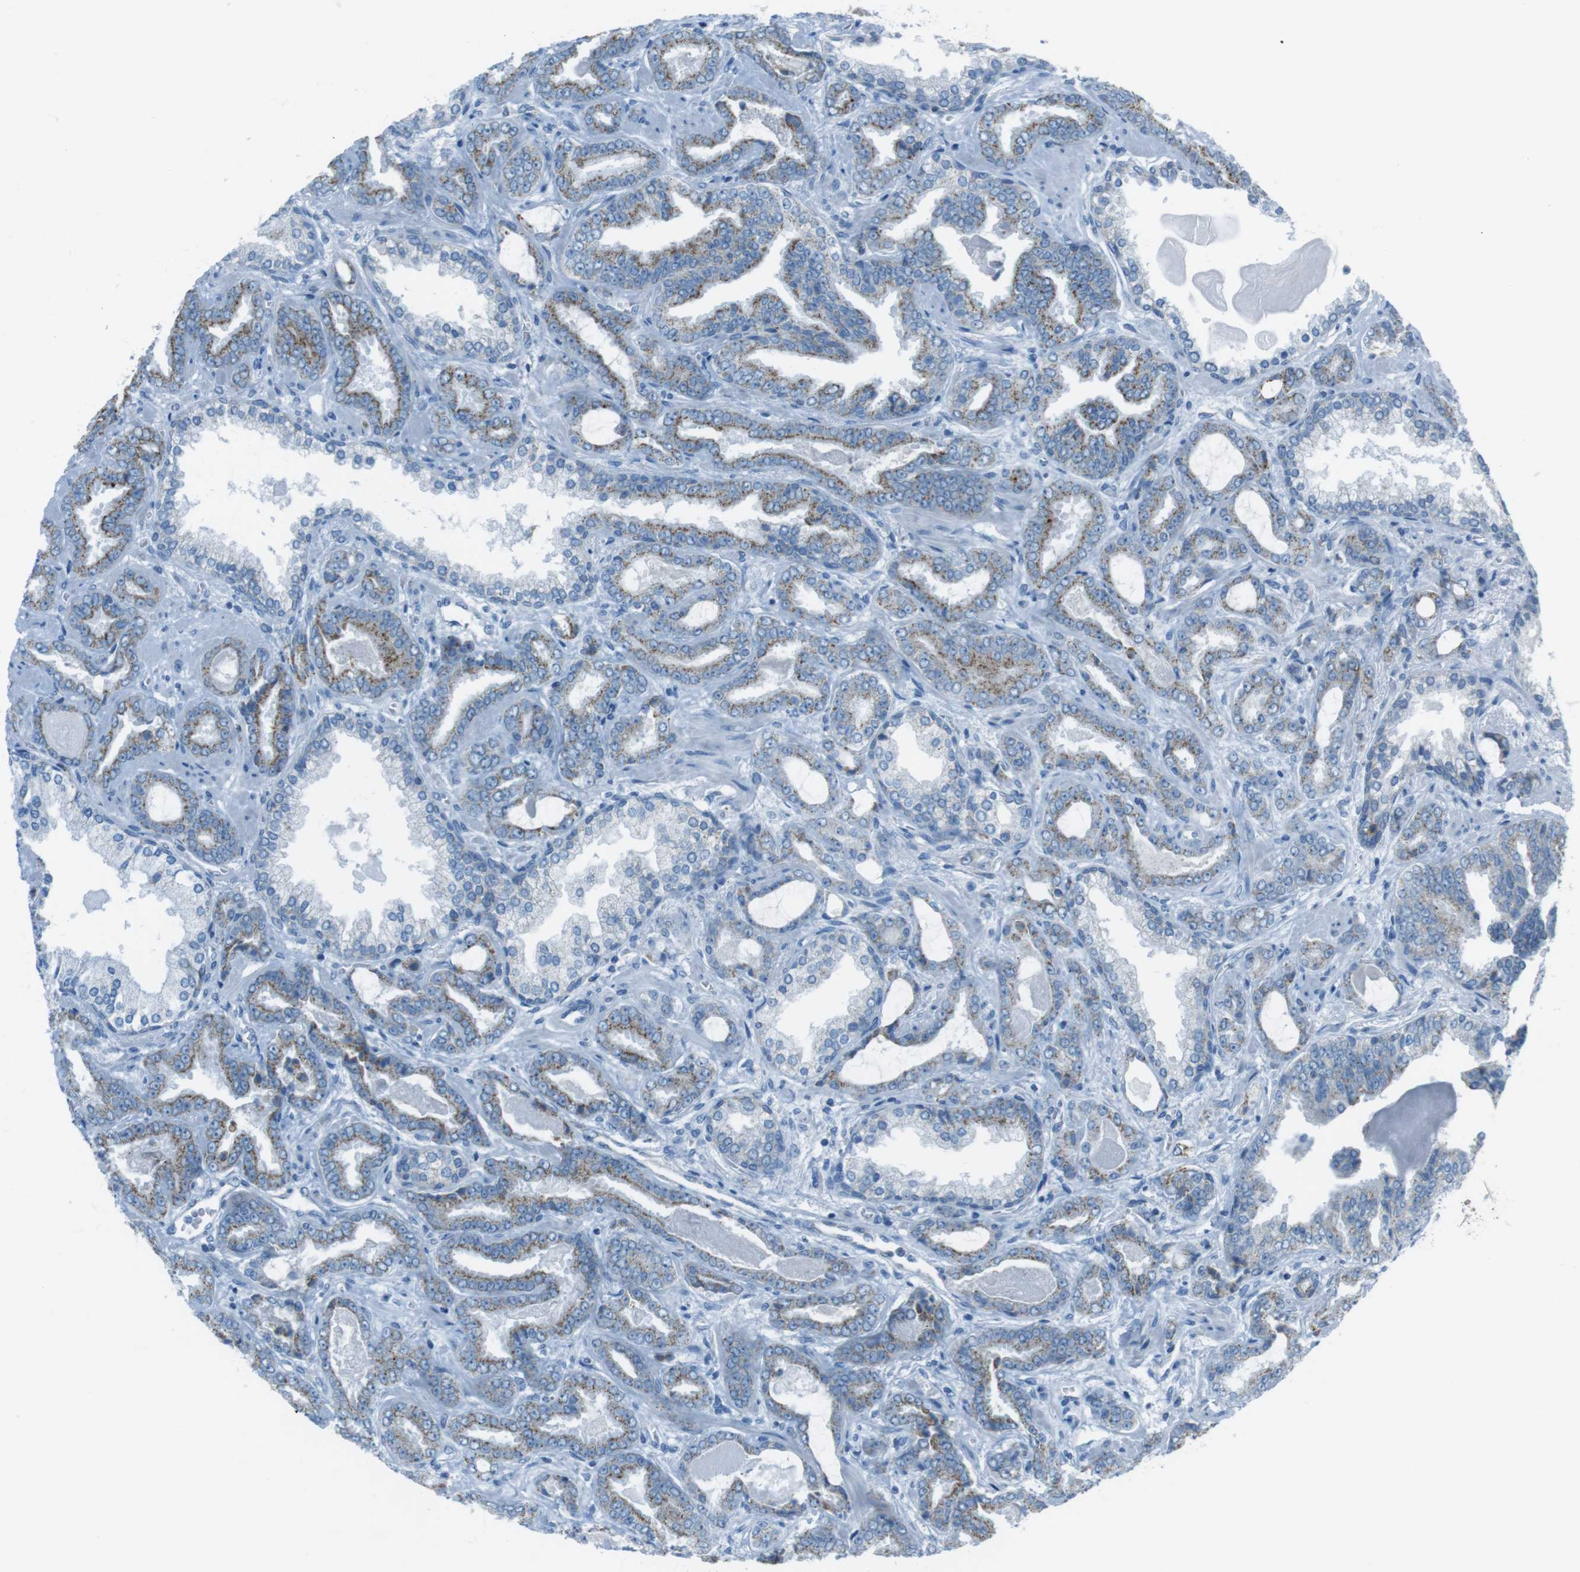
{"staining": {"intensity": "moderate", "quantity": "25%-75%", "location": "cytoplasmic/membranous"}, "tissue": "prostate cancer", "cell_type": "Tumor cells", "image_type": "cancer", "snomed": [{"axis": "morphology", "description": "Adenocarcinoma, Low grade"}, {"axis": "topography", "description": "Prostate"}], "caption": "Immunohistochemical staining of human low-grade adenocarcinoma (prostate) demonstrates medium levels of moderate cytoplasmic/membranous protein expression in about 25%-75% of tumor cells.", "gene": "DNAJA3", "patient": {"sex": "male", "age": 60}}